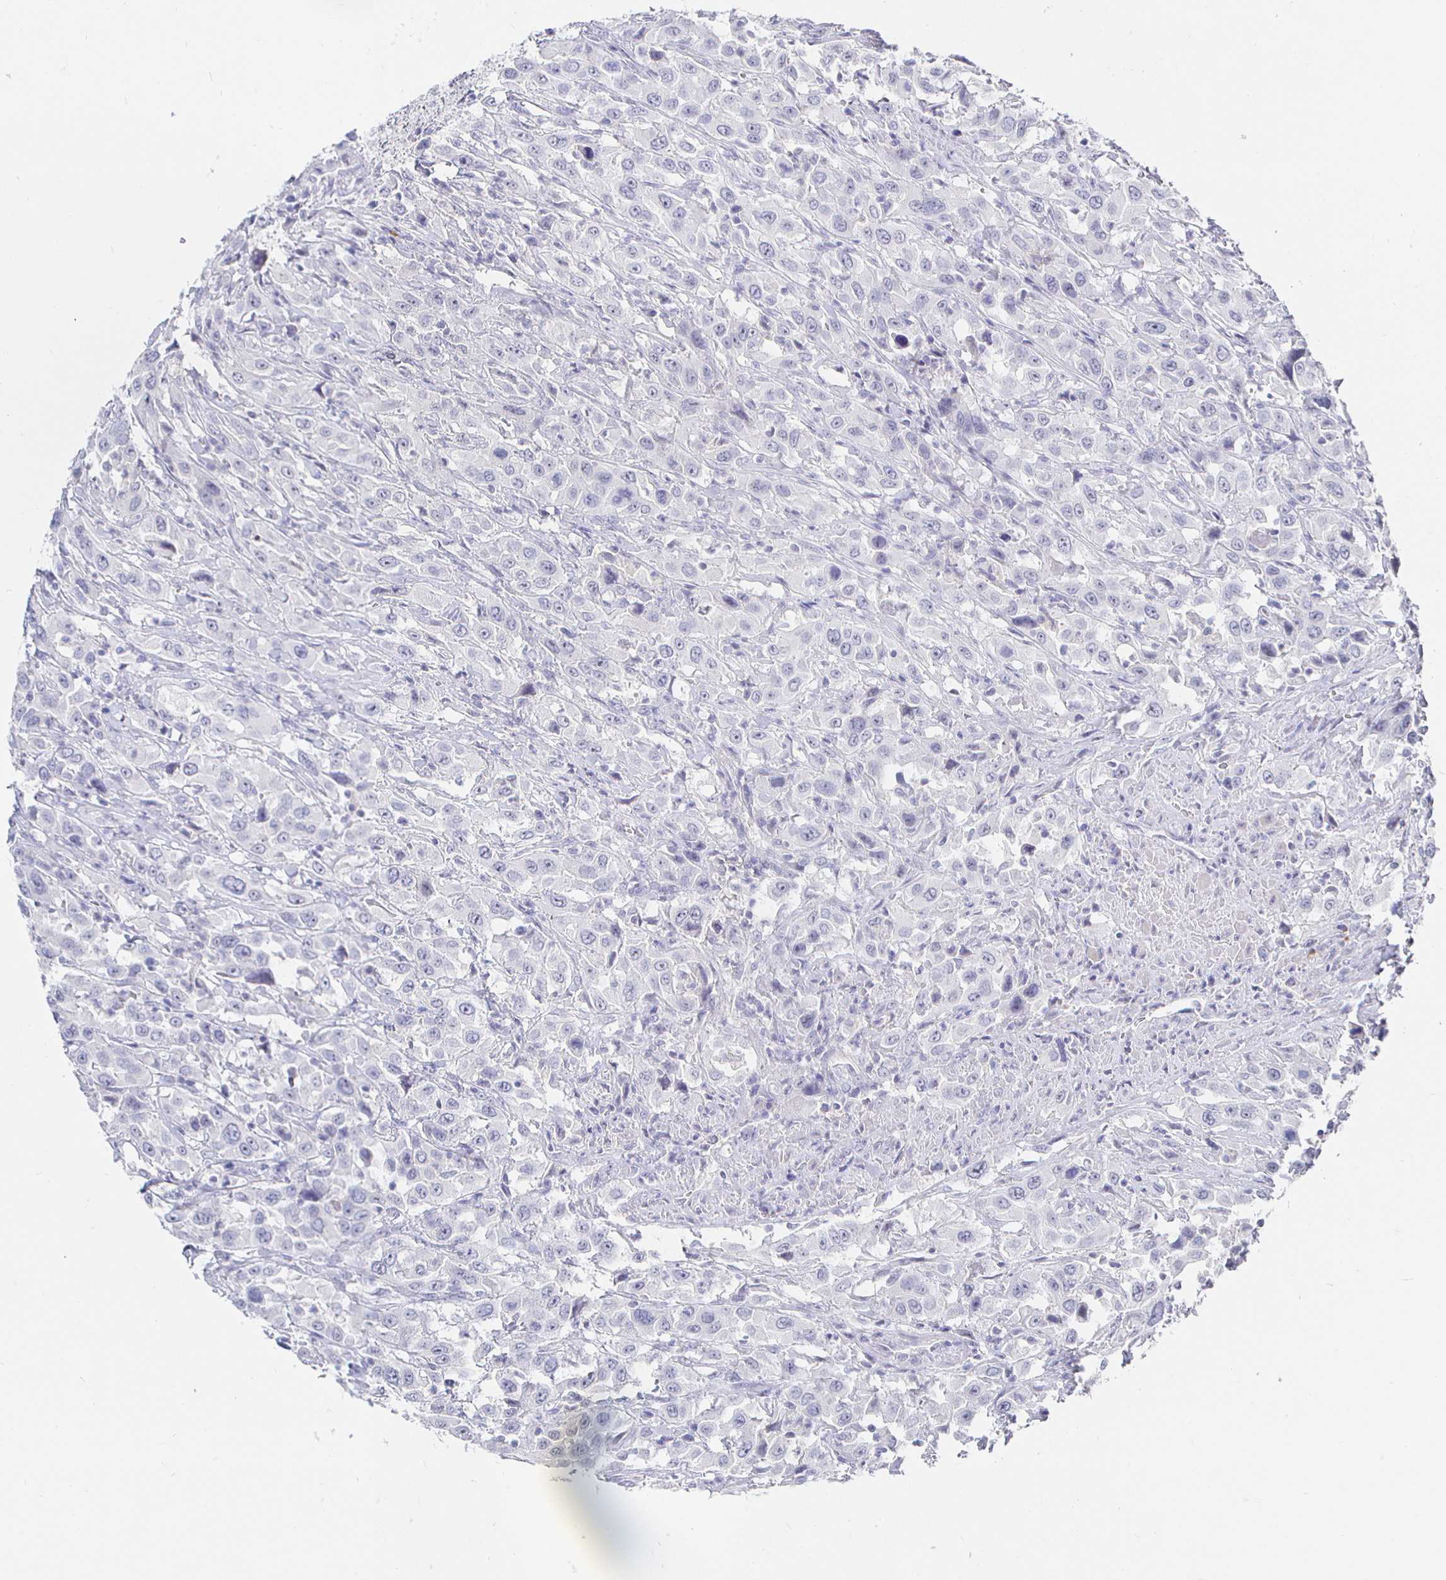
{"staining": {"intensity": "negative", "quantity": "none", "location": "none"}, "tissue": "urothelial cancer", "cell_type": "Tumor cells", "image_type": "cancer", "snomed": [{"axis": "morphology", "description": "Urothelial carcinoma, High grade"}, {"axis": "topography", "description": "Urinary bladder"}], "caption": "This is a image of immunohistochemistry staining of high-grade urothelial carcinoma, which shows no positivity in tumor cells.", "gene": "LRRC23", "patient": {"sex": "male", "age": 61}}